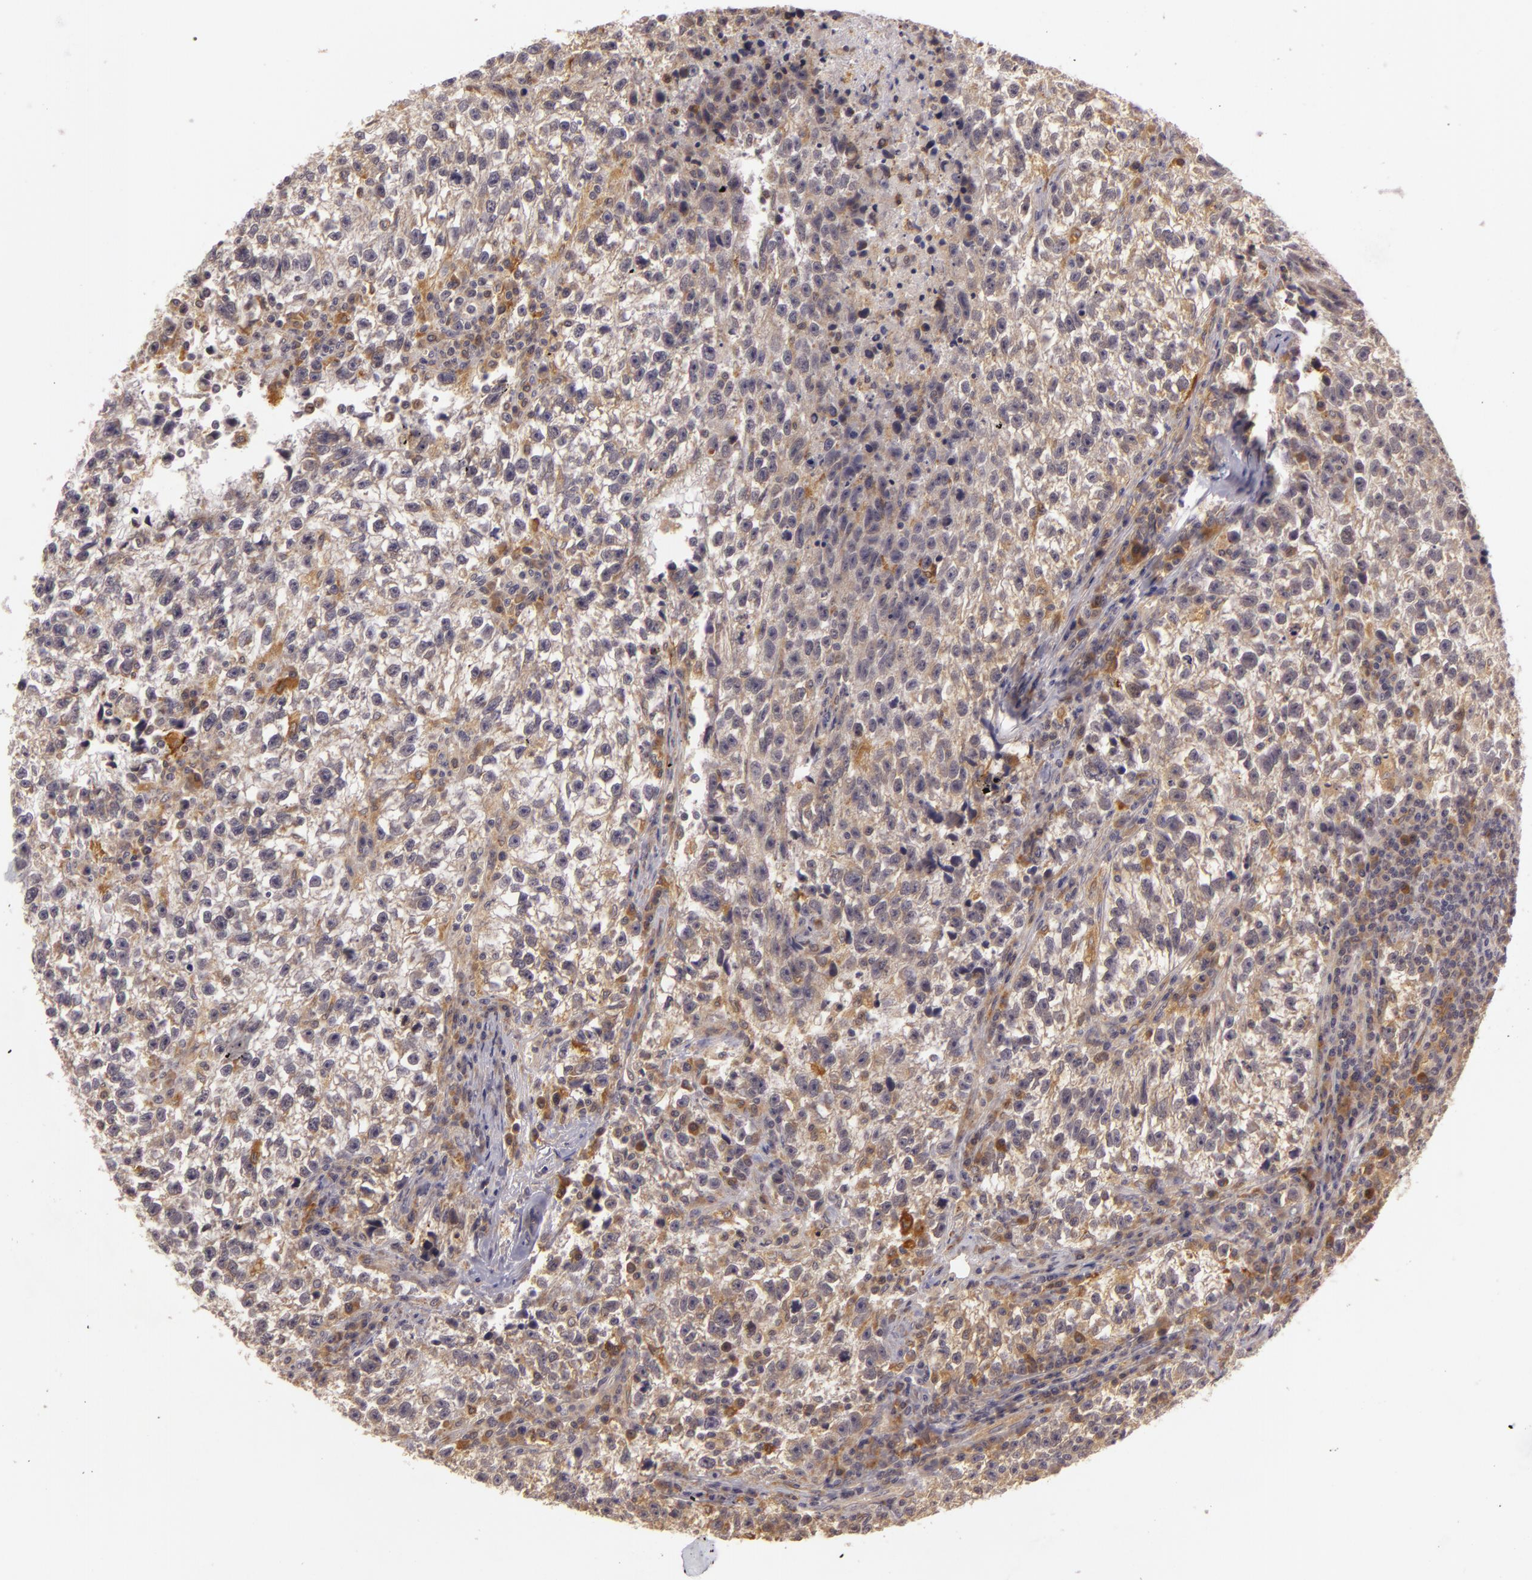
{"staining": {"intensity": "weak", "quantity": ">75%", "location": "cytoplasmic/membranous"}, "tissue": "testis cancer", "cell_type": "Tumor cells", "image_type": "cancer", "snomed": [{"axis": "morphology", "description": "Seminoma, NOS"}, {"axis": "topography", "description": "Testis"}], "caption": "Immunohistochemical staining of testis seminoma exhibits low levels of weak cytoplasmic/membranous protein staining in about >75% of tumor cells.", "gene": "PPP1R3F", "patient": {"sex": "male", "age": 38}}